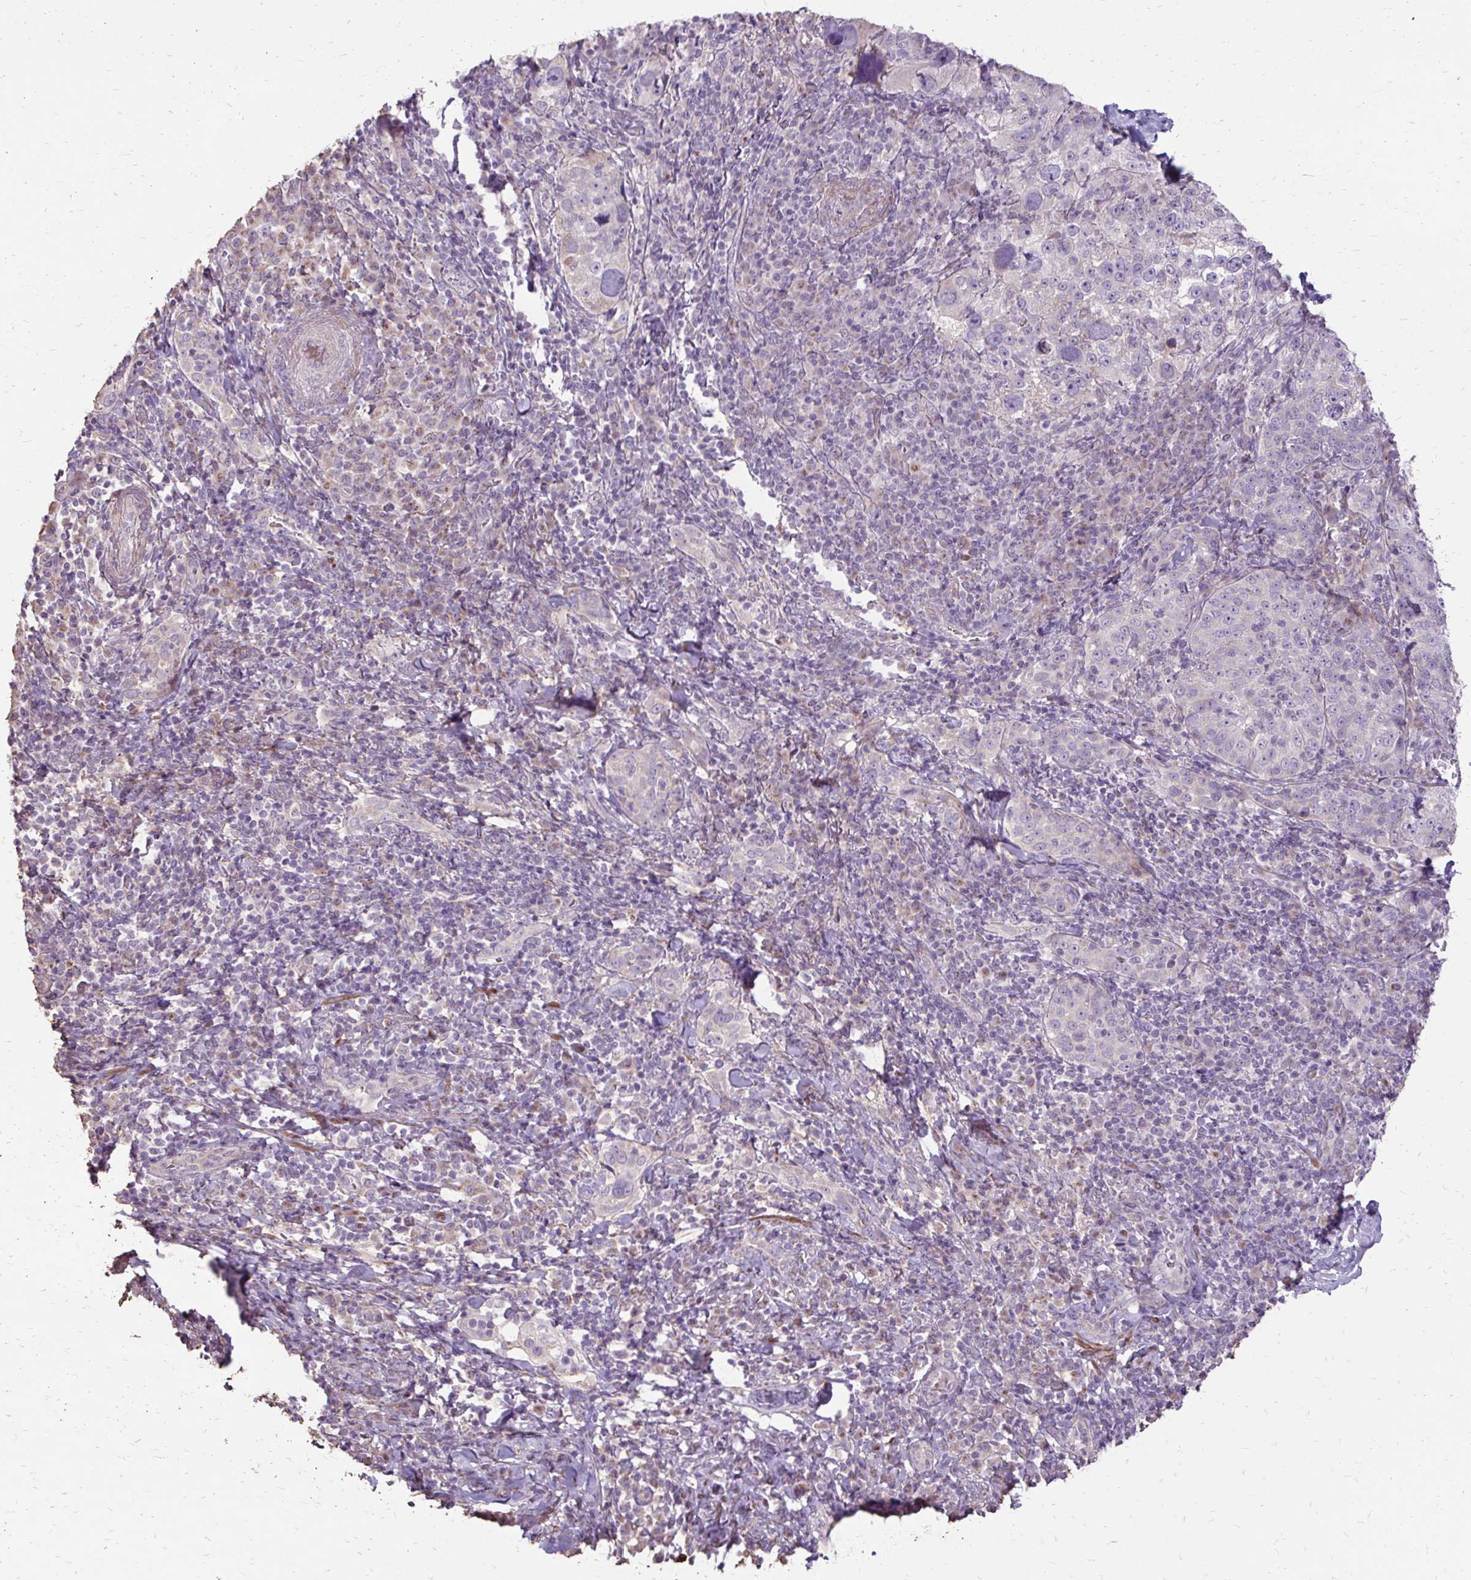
{"staining": {"intensity": "negative", "quantity": "none", "location": "none"}, "tissue": "cervical cancer", "cell_type": "Tumor cells", "image_type": "cancer", "snomed": [{"axis": "morphology", "description": "Squamous cell carcinoma, NOS"}, {"axis": "topography", "description": "Cervix"}], "caption": "An image of cervical cancer stained for a protein demonstrates no brown staining in tumor cells.", "gene": "MYORG", "patient": {"sex": "female", "age": 75}}